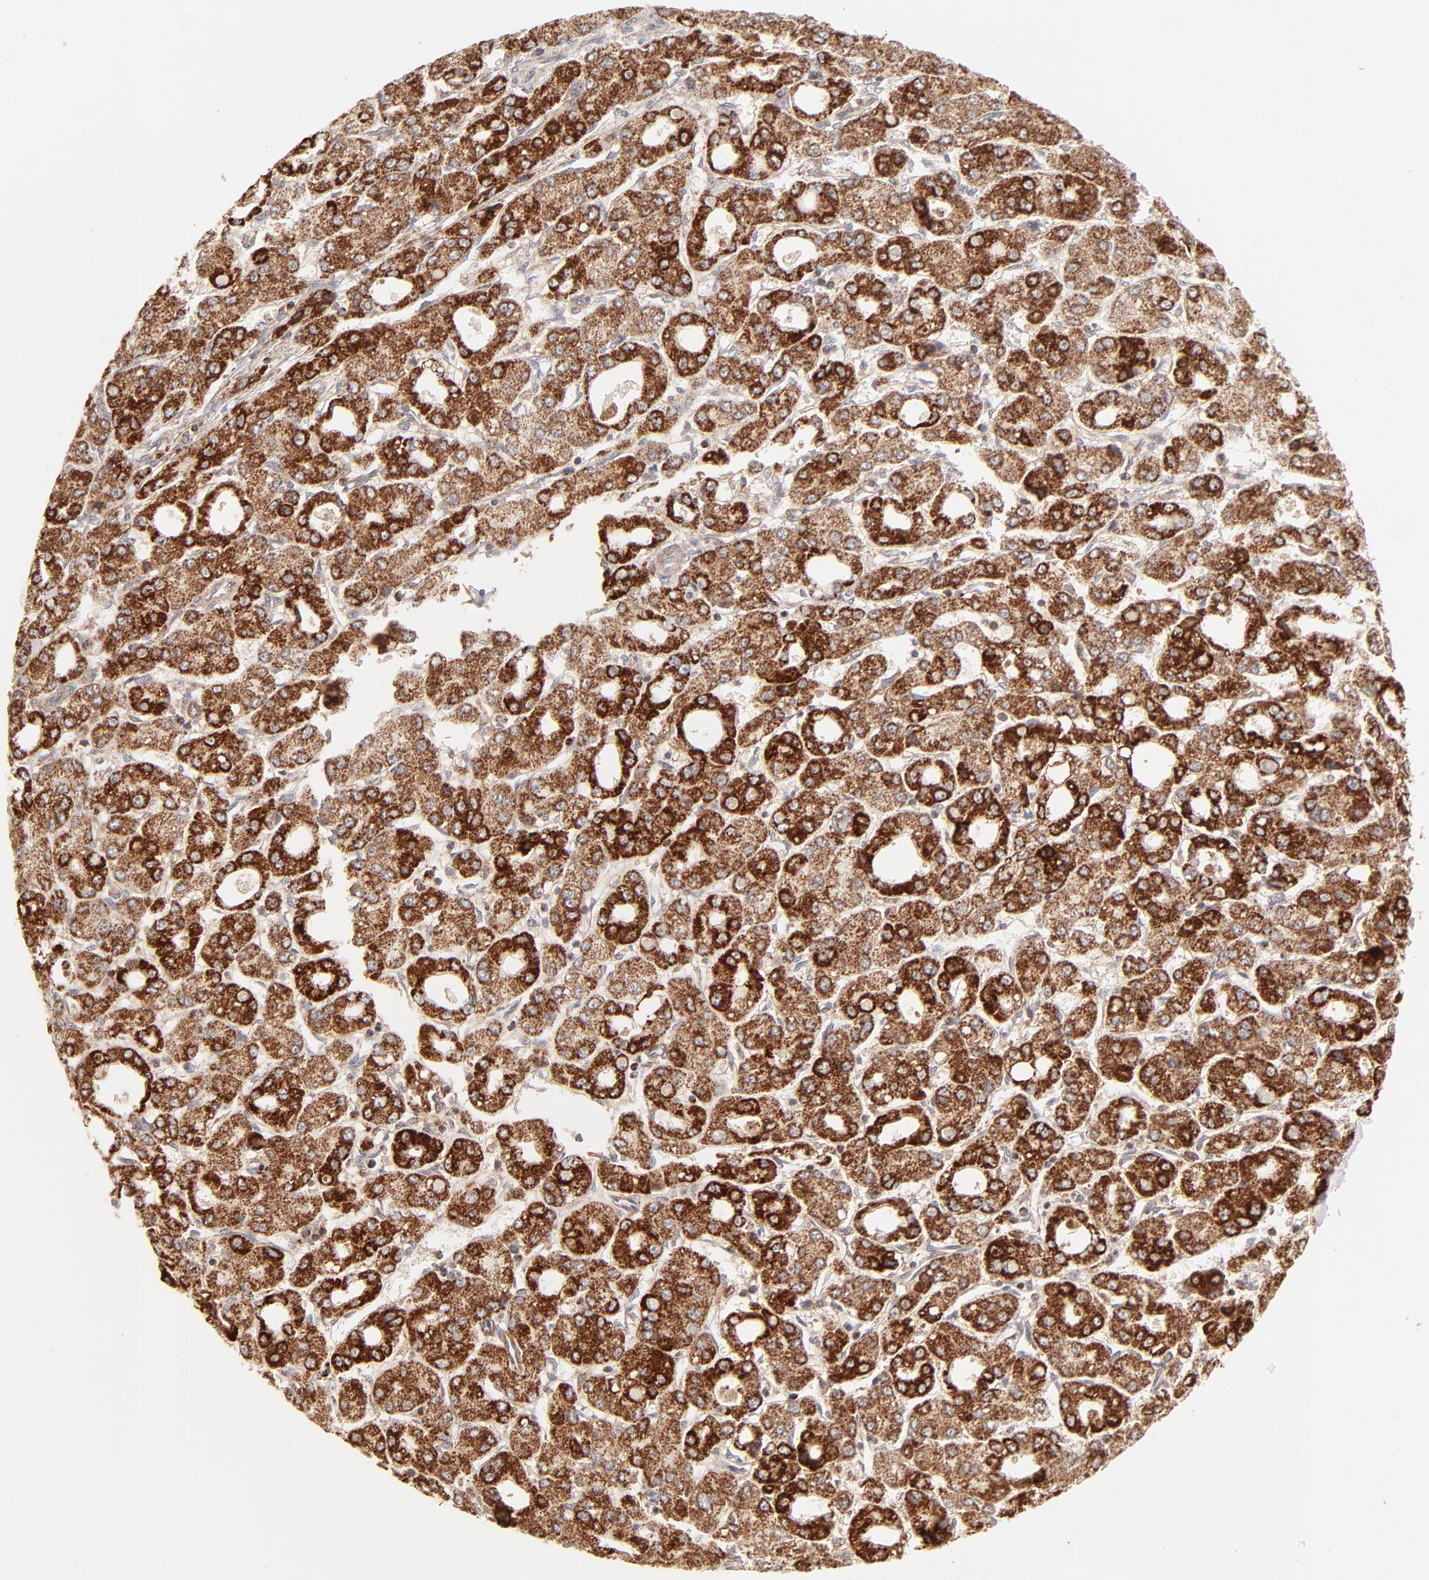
{"staining": {"intensity": "strong", "quantity": ">75%", "location": "cytoplasmic/membranous"}, "tissue": "liver cancer", "cell_type": "Tumor cells", "image_type": "cancer", "snomed": [{"axis": "morphology", "description": "Carcinoma, Hepatocellular, NOS"}, {"axis": "topography", "description": "Liver"}], "caption": "There is high levels of strong cytoplasmic/membranous expression in tumor cells of liver cancer, as demonstrated by immunohistochemical staining (brown color).", "gene": "CSPG4", "patient": {"sex": "male", "age": 69}}